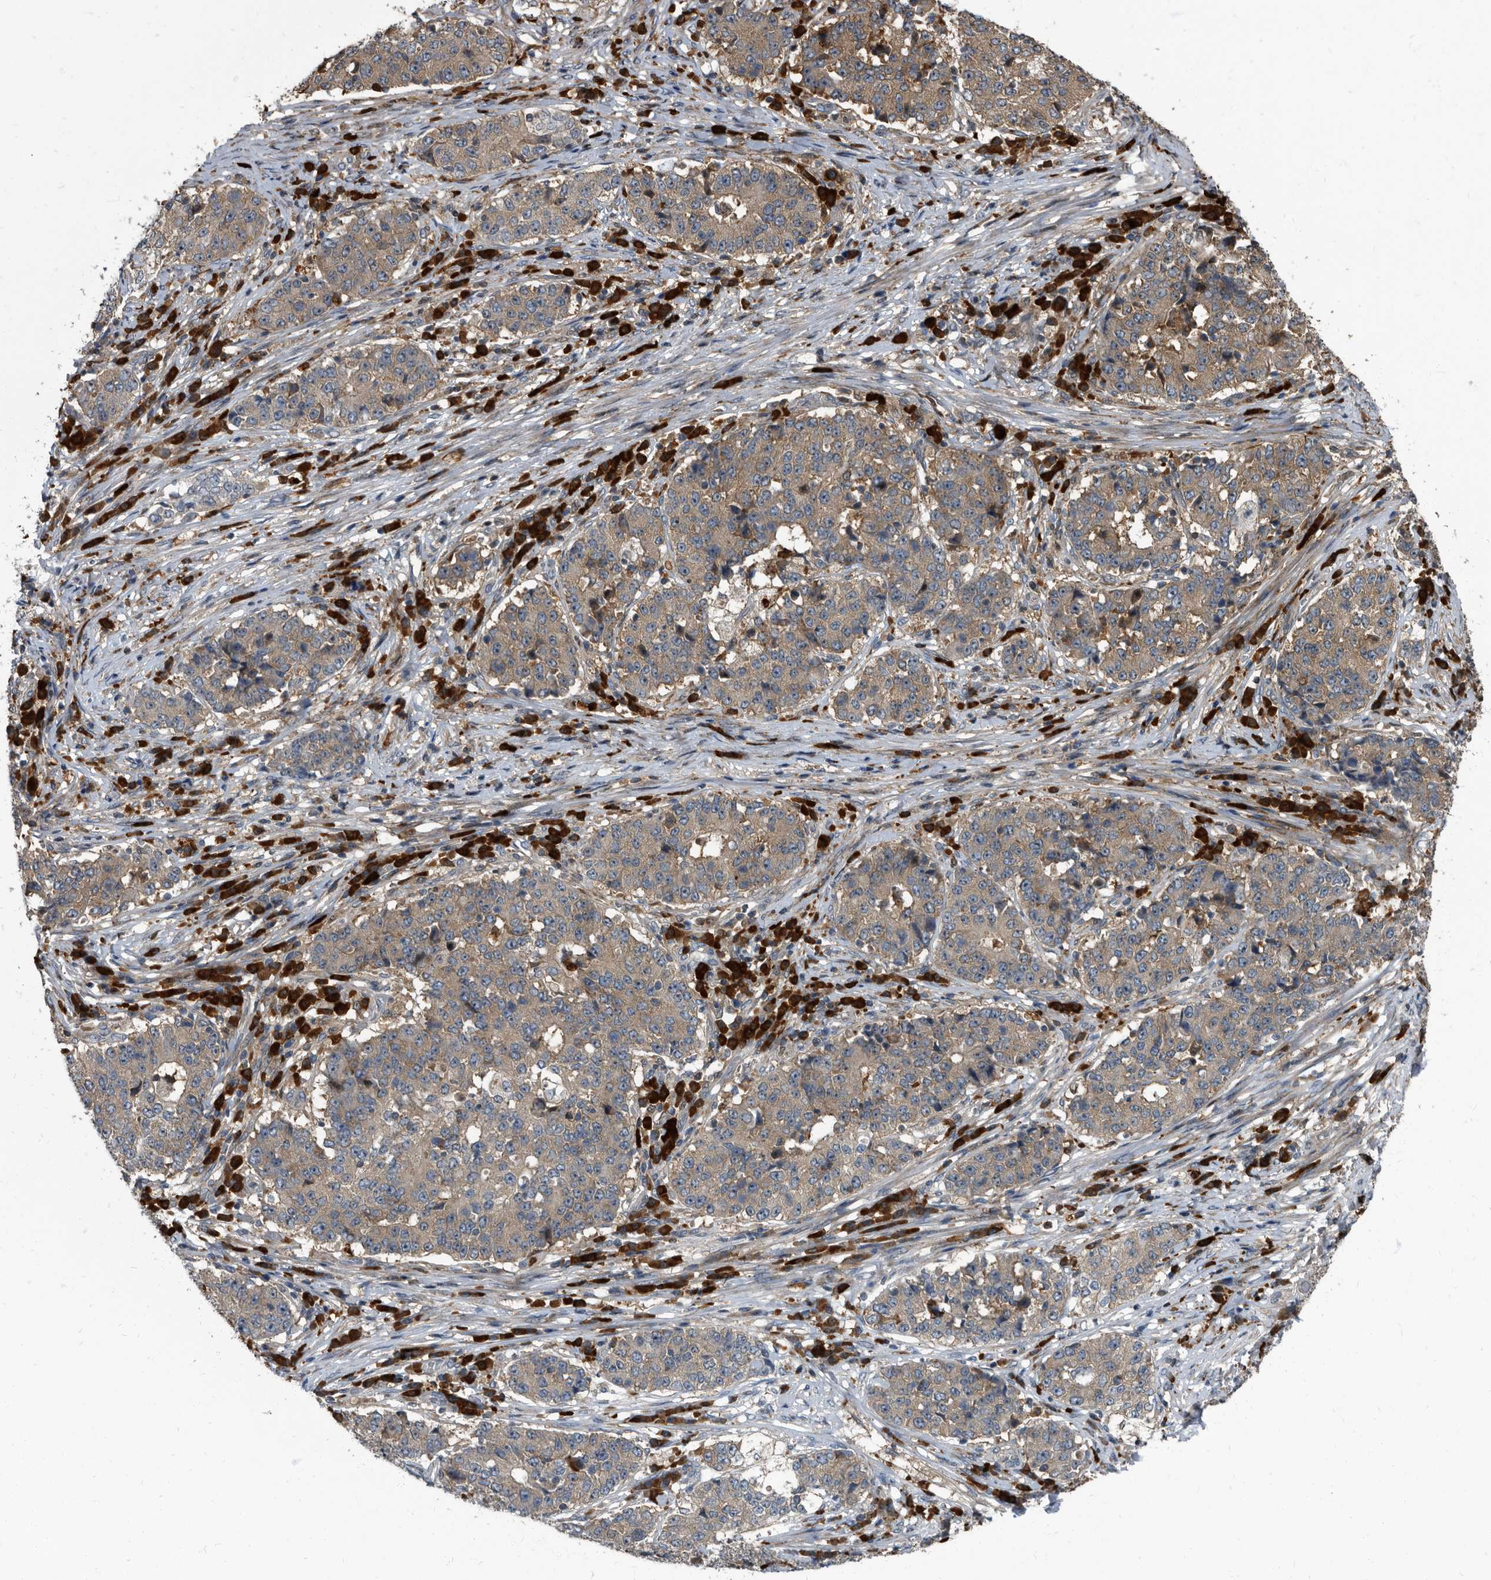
{"staining": {"intensity": "weak", "quantity": ">75%", "location": "cytoplasmic/membranous"}, "tissue": "stomach cancer", "cell_type": "Tumor cells", "image_type": "cancer", "snomed": [{"axis": "morphology", "description": "Adenocarcinoma, NOS"}, {"axis": "topography", "description": "Stomach"}], "caption": "Protein staining of adenocarcinoma (stomach) tissue exhibits weak cytoplasmic/membranous expression in approximately >75% of tumor cells.", "gene": "CDV3", "patient": {"sex": "male", "age": 59}}